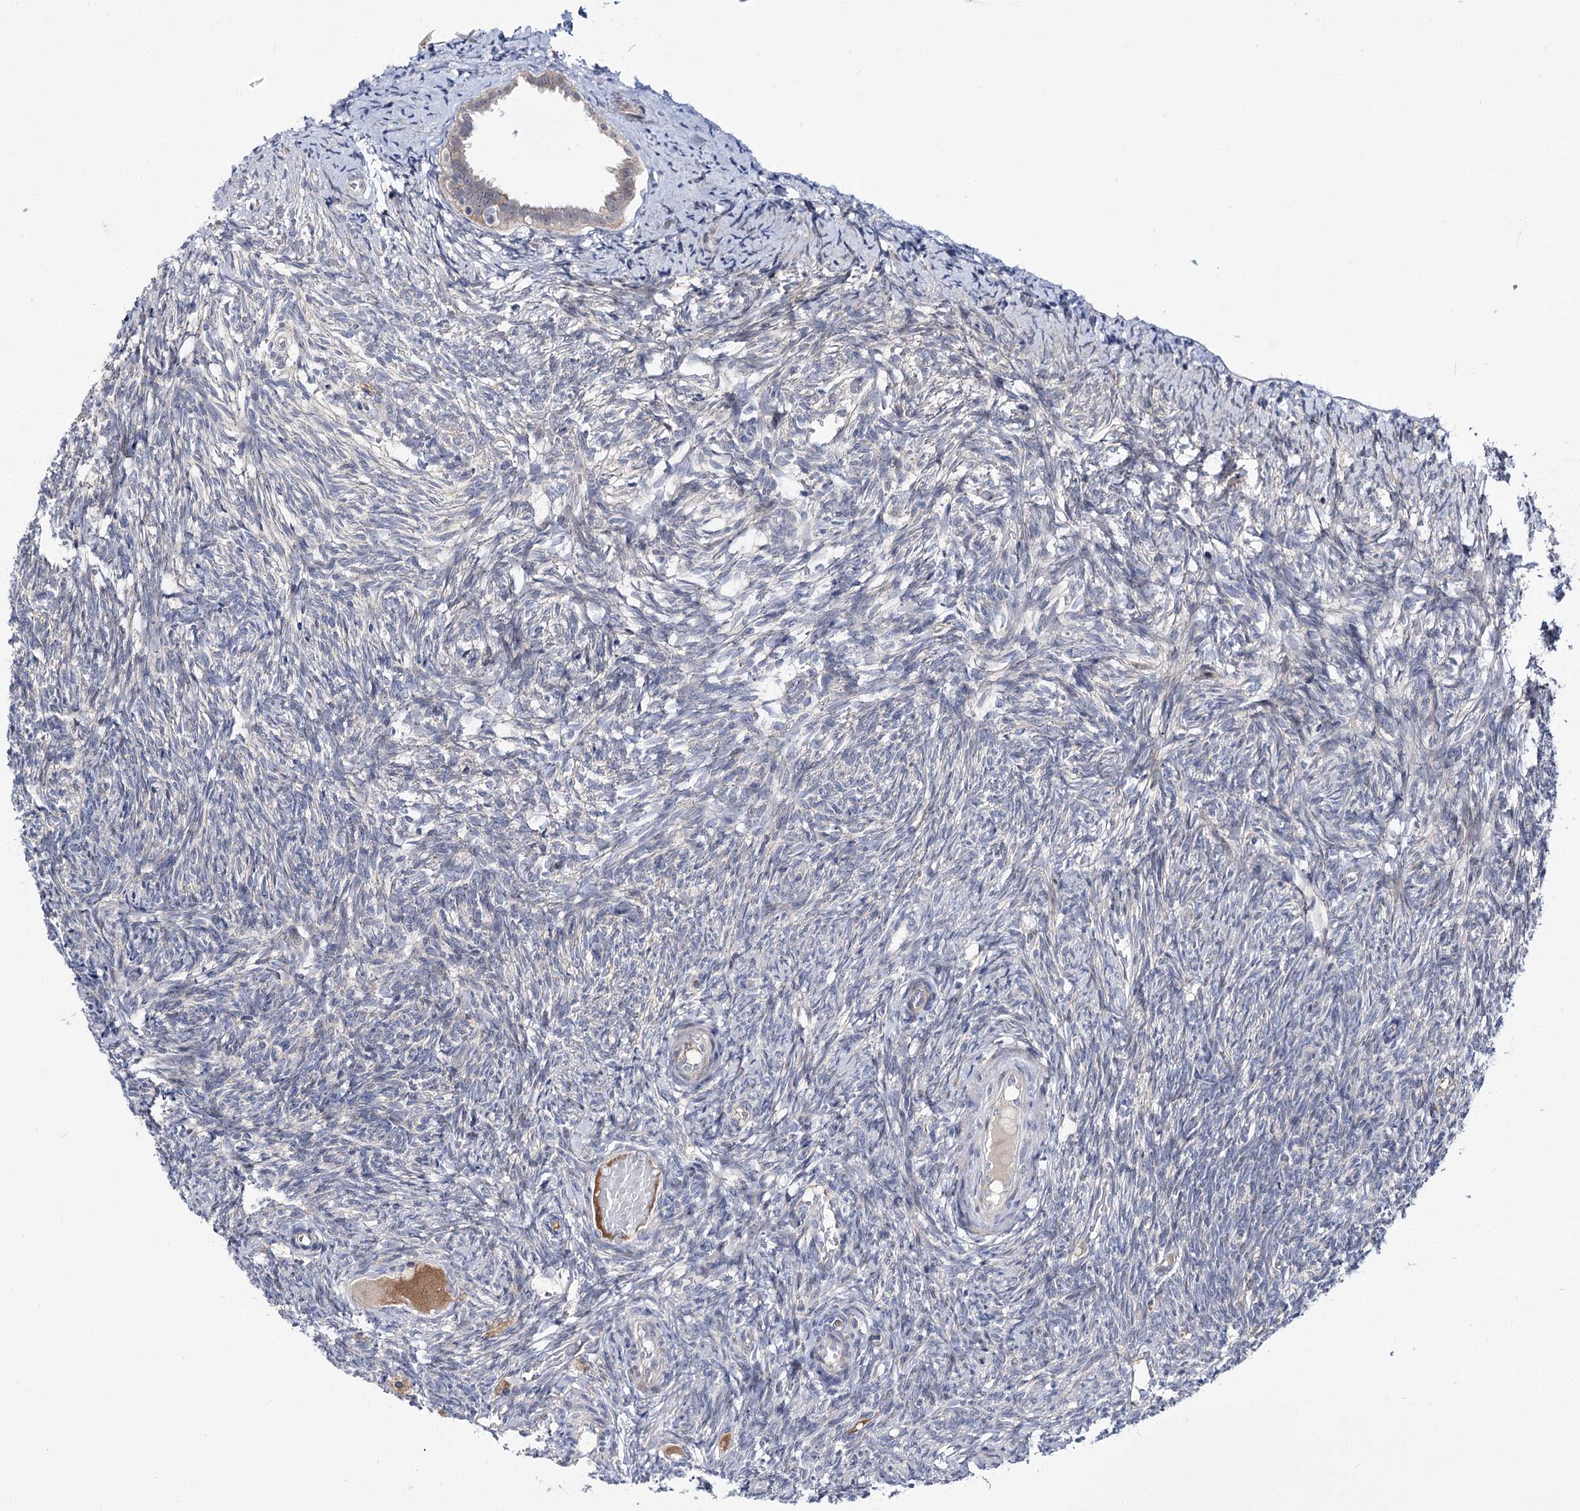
{"staining": {"intensity": "negative", "quantity": "none", "location": "none"}, "tissue": "ovary", "cell_type": "Follicle cells", "image_type": "normal", "snomed": [{"axis": "morphology", "description": "Normal tissue, NOS"}, {"axis": "topography", "description": "Ovary"}], "caption": "Ovary was stained to show a protein in brown. There is no significant positivity in follicle cells.", "gene": "ARHGAP32", "patient": {"sex": "female", "age": 41}}